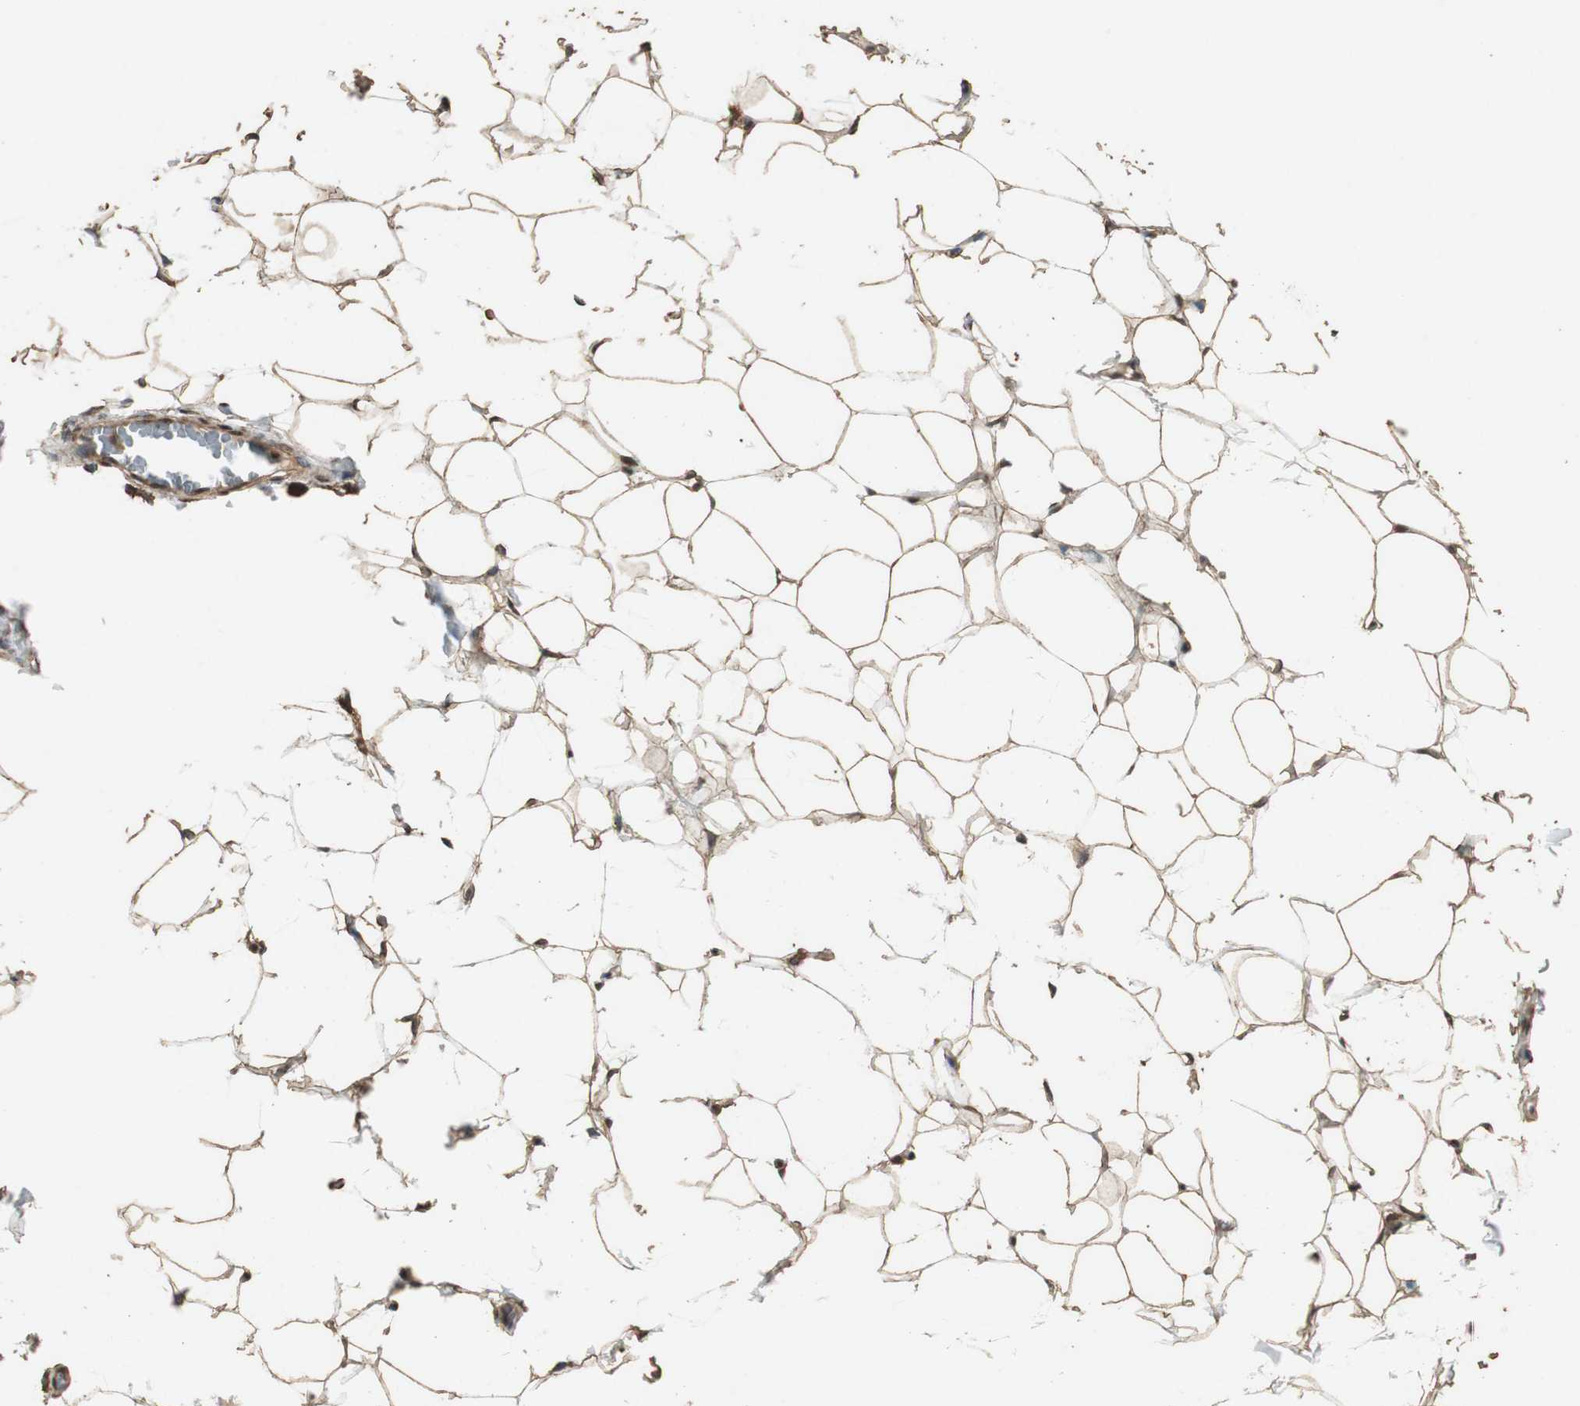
{"staining": {"intensity": "strong", "quantity": ">75%", "location": "cytoplasmic/membranous,nuclear"}, "tissue": "adipose tissue", "cell_type": "Adipocytes", "image_type": "normal", "snomed": [{"axis": "morphology", "description": "Normal tissue, NOS"}, {"axis": "topography", "description": "Soft tissue"}], "caption": "A high-resolution photomicrograph shows immunohistochemistry (IHC) staining of benign adipose tissue, which demonstrates strong cytoplasmic/membranous,nuclear positivity in about >75% of adipocytes. (DAB IHC with brightfield microscopy, high magnification).", "gene": "PPP1R13B", "patient": {"sex": "male", "age": 26}}